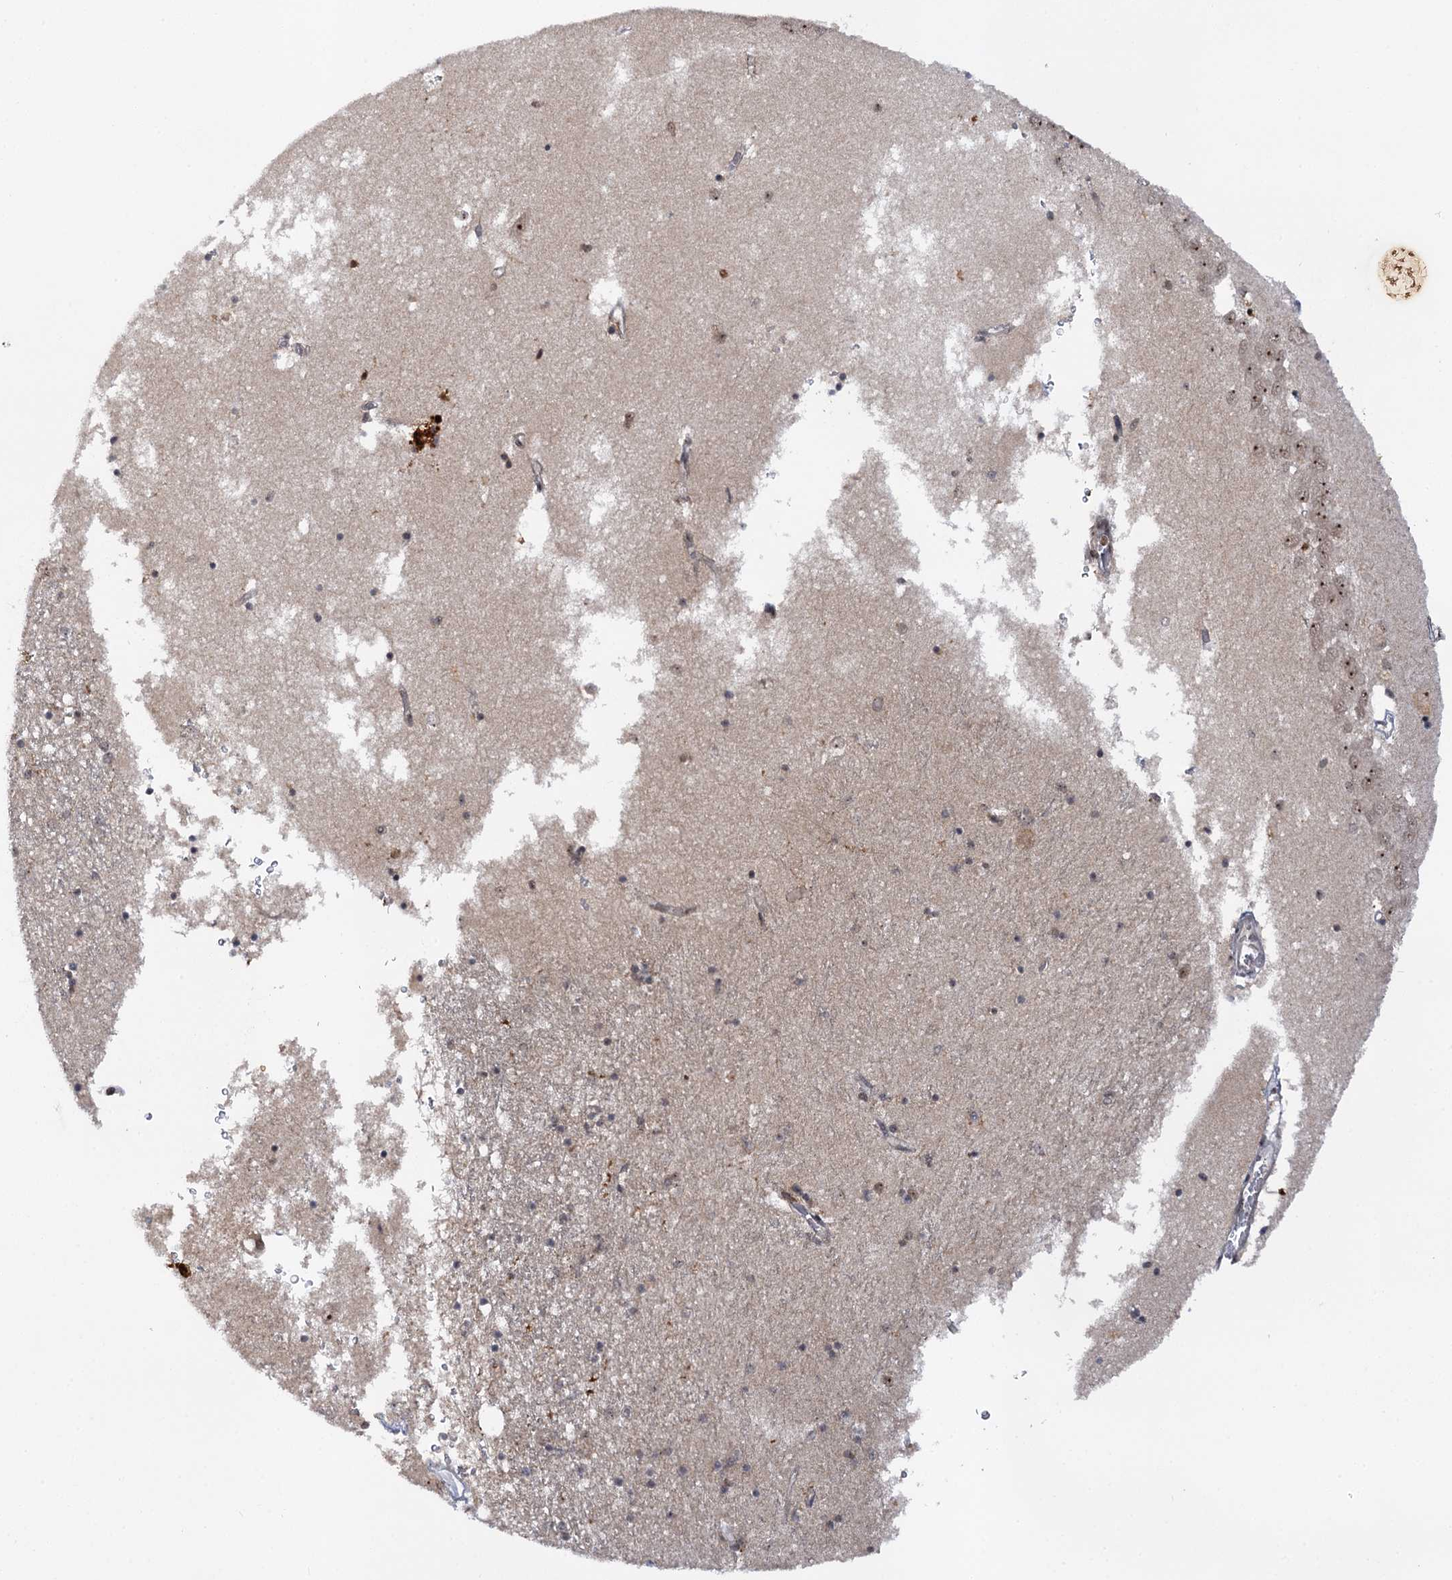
{"staining": {"intensity": "moderate", "quantity": "<25%", "location": "nuclear"}, "tissue": "hippocampus", "cell_type": "Glial cells", "image_type": "normal", "snomed": [{"axis": "morphology", "description": "Normal tissue, NOS"}, {"axis": "topography", "description": "Hippocampus"}], "caption": "DAB immunohistochemical staining of normal human hippocampus displays moderate nuclear protein positivity in approximately <25% of glial cells.", "gene": "BUD13", "patient": {"sex": "male", "age": 70}}